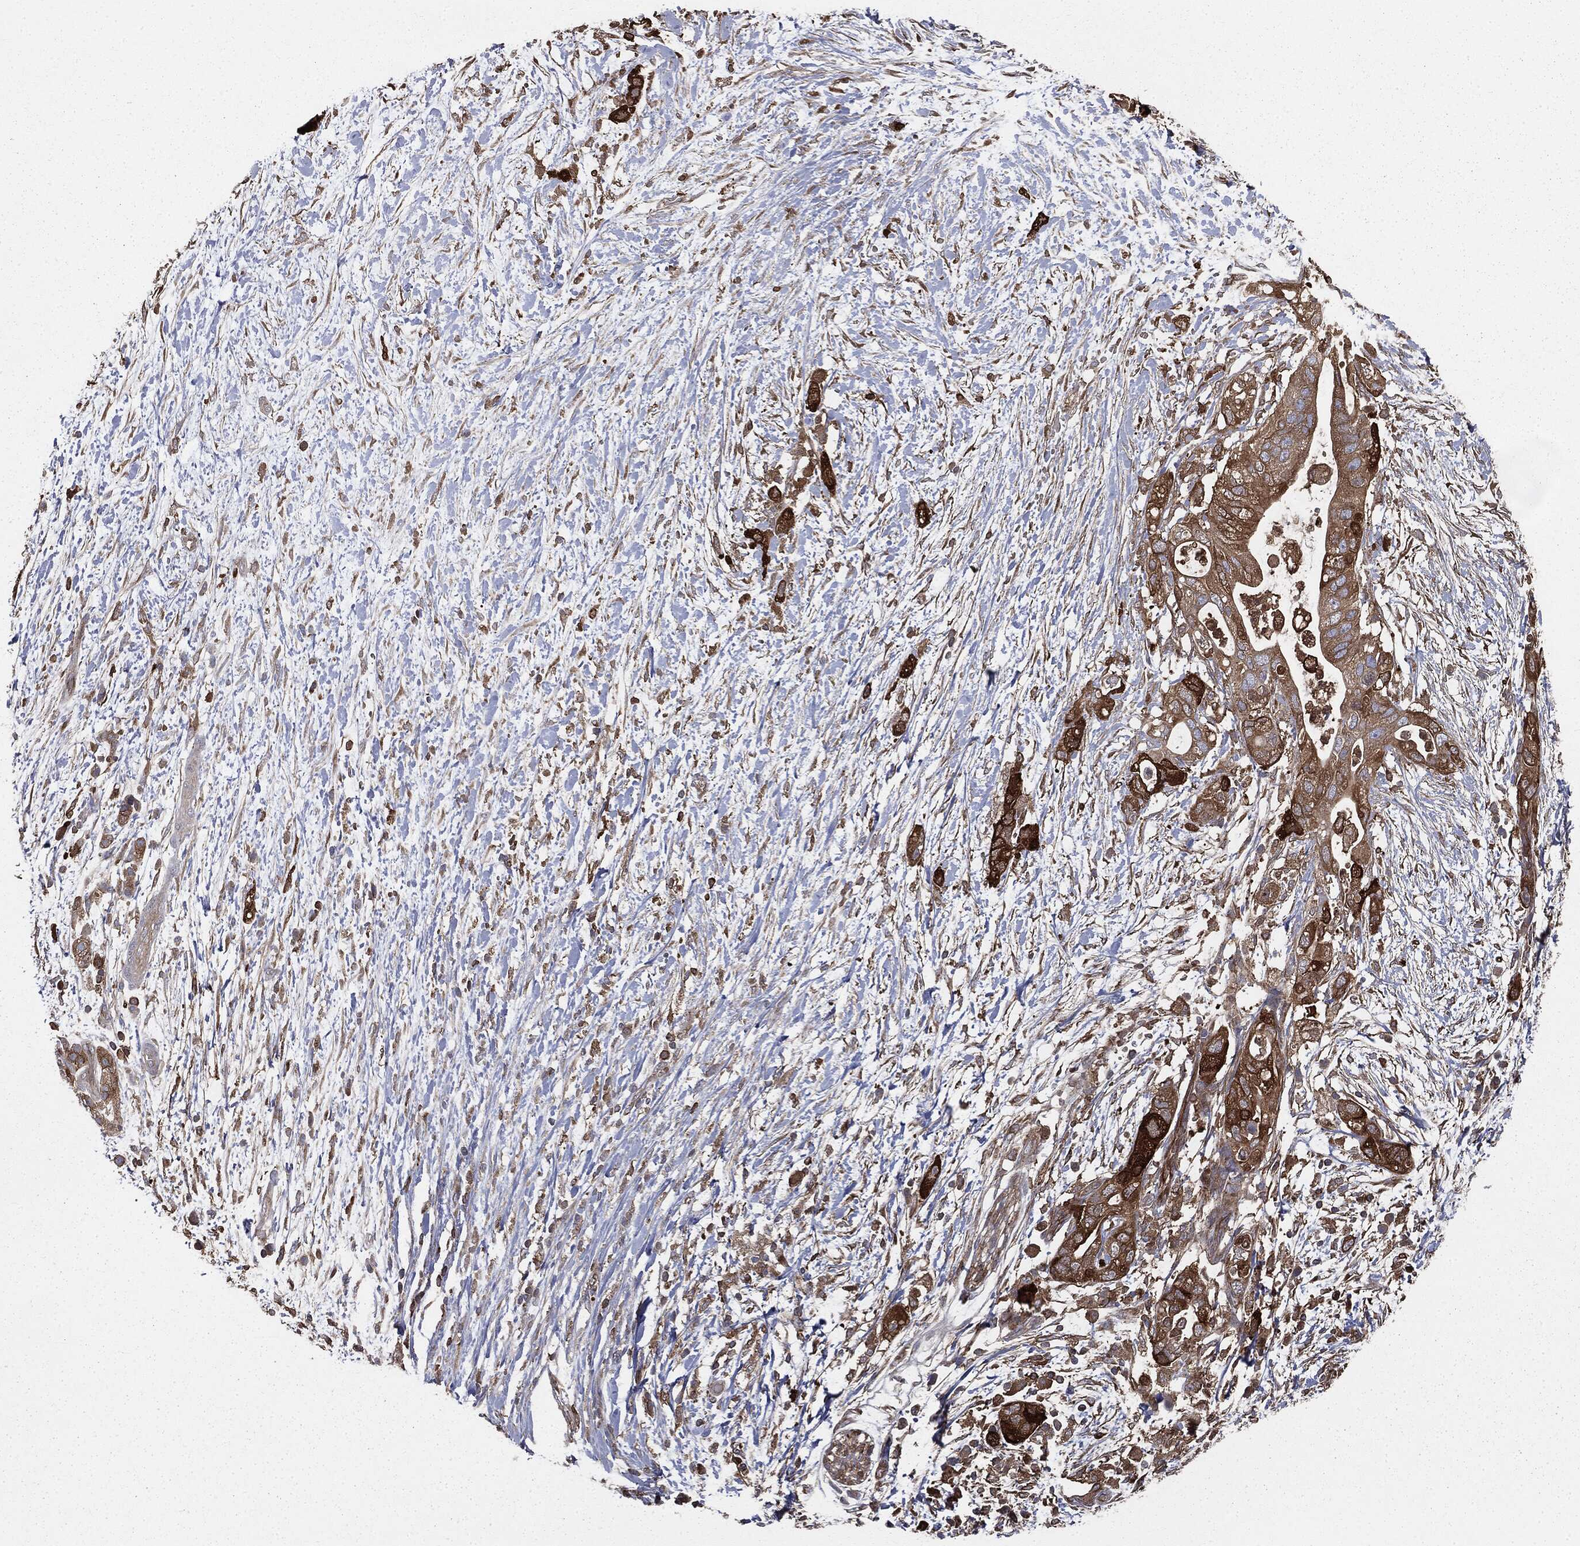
{"staining": {"intensity": "strong", "quantity": ">75%", "location": "cytoplasmic/membranous"}, "tissue": "pancreatic cancer", "cell_type": "Tumor cells", "image_type": "cancer", "snomed": [{"axis": "morphology", "description": "Adenocarcinoma, NOS"}, {"axis": "topography", "description": "Pancreas"}], "caption": "DAB (3,3'-diaminobenzidine) immunohistochemical staining of pancreatic adenocarcinoma displays strong cytoplasmic/membranous protein expression in about >75% of tumor cells. Immunohistochemistry stains the protein of interest in brown and the nuclei are stained blue.", "gene": "GNB5", "patient": {"sex": "female", "age": 72}}